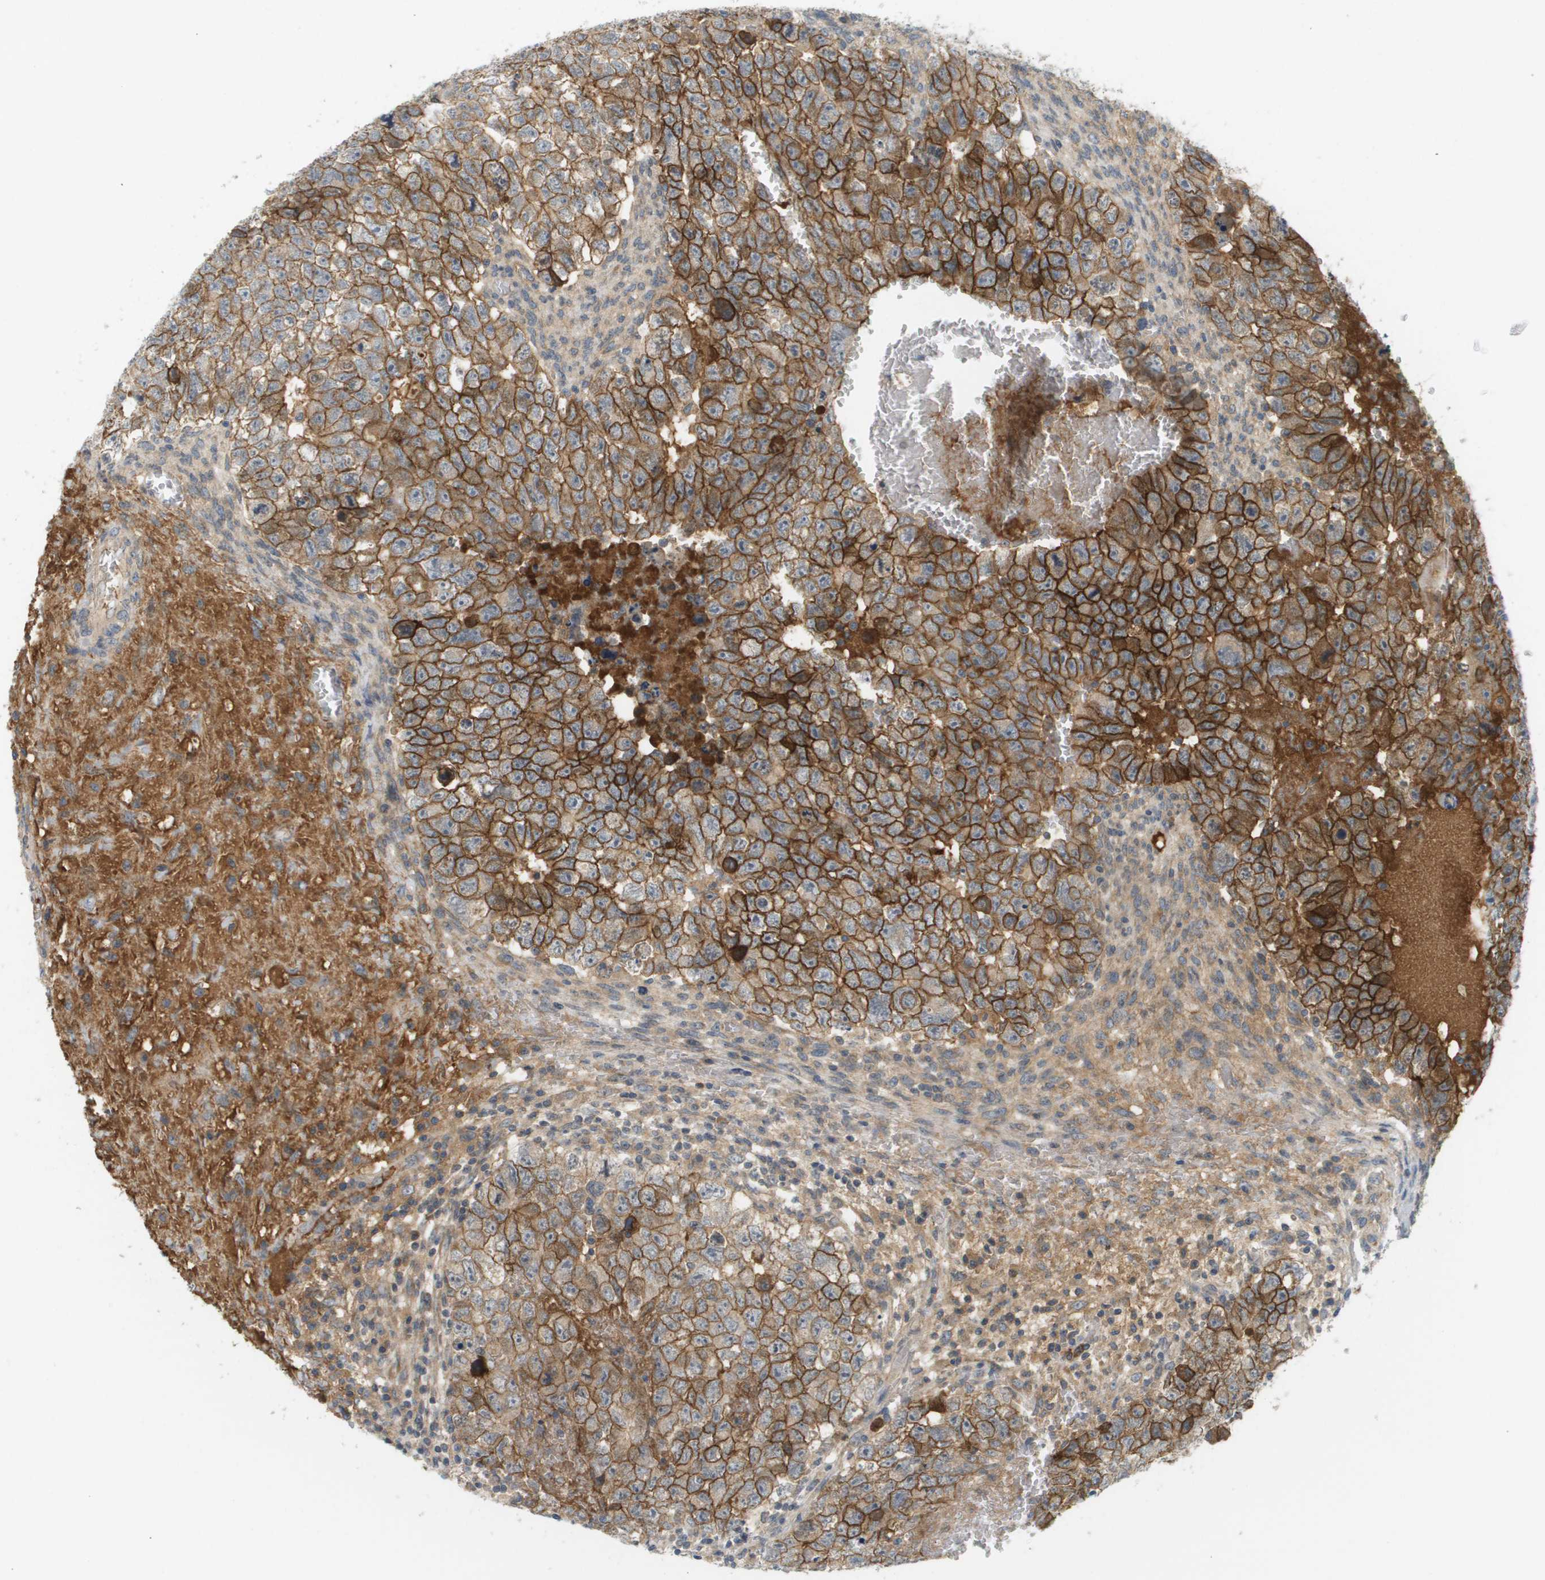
{"staining": {"intensity": "moderate", "quantity": ">75%", "location": "cytoplasmic/membranous"}, "tissue": "testis cancer", "cell_type": "Tumor cells", "image_type": "cancer", "snomed": [{"axis": "morphology", "description": "Seminoma, NOS"}, {"axis": "morphology", "description": "Carcinoma, Embryonal, NOS"}, {"axis": "topography", "description": "Testis"}], "caption": "This histopathology image demonstrates IHC staining of human testis cancer (seminoma), with medium moderate cytoplasmic/membranous positivity in approximately >75% of tumor cells.", "gene": "PROC", "patient": {"sex": "male", "age": 38}}